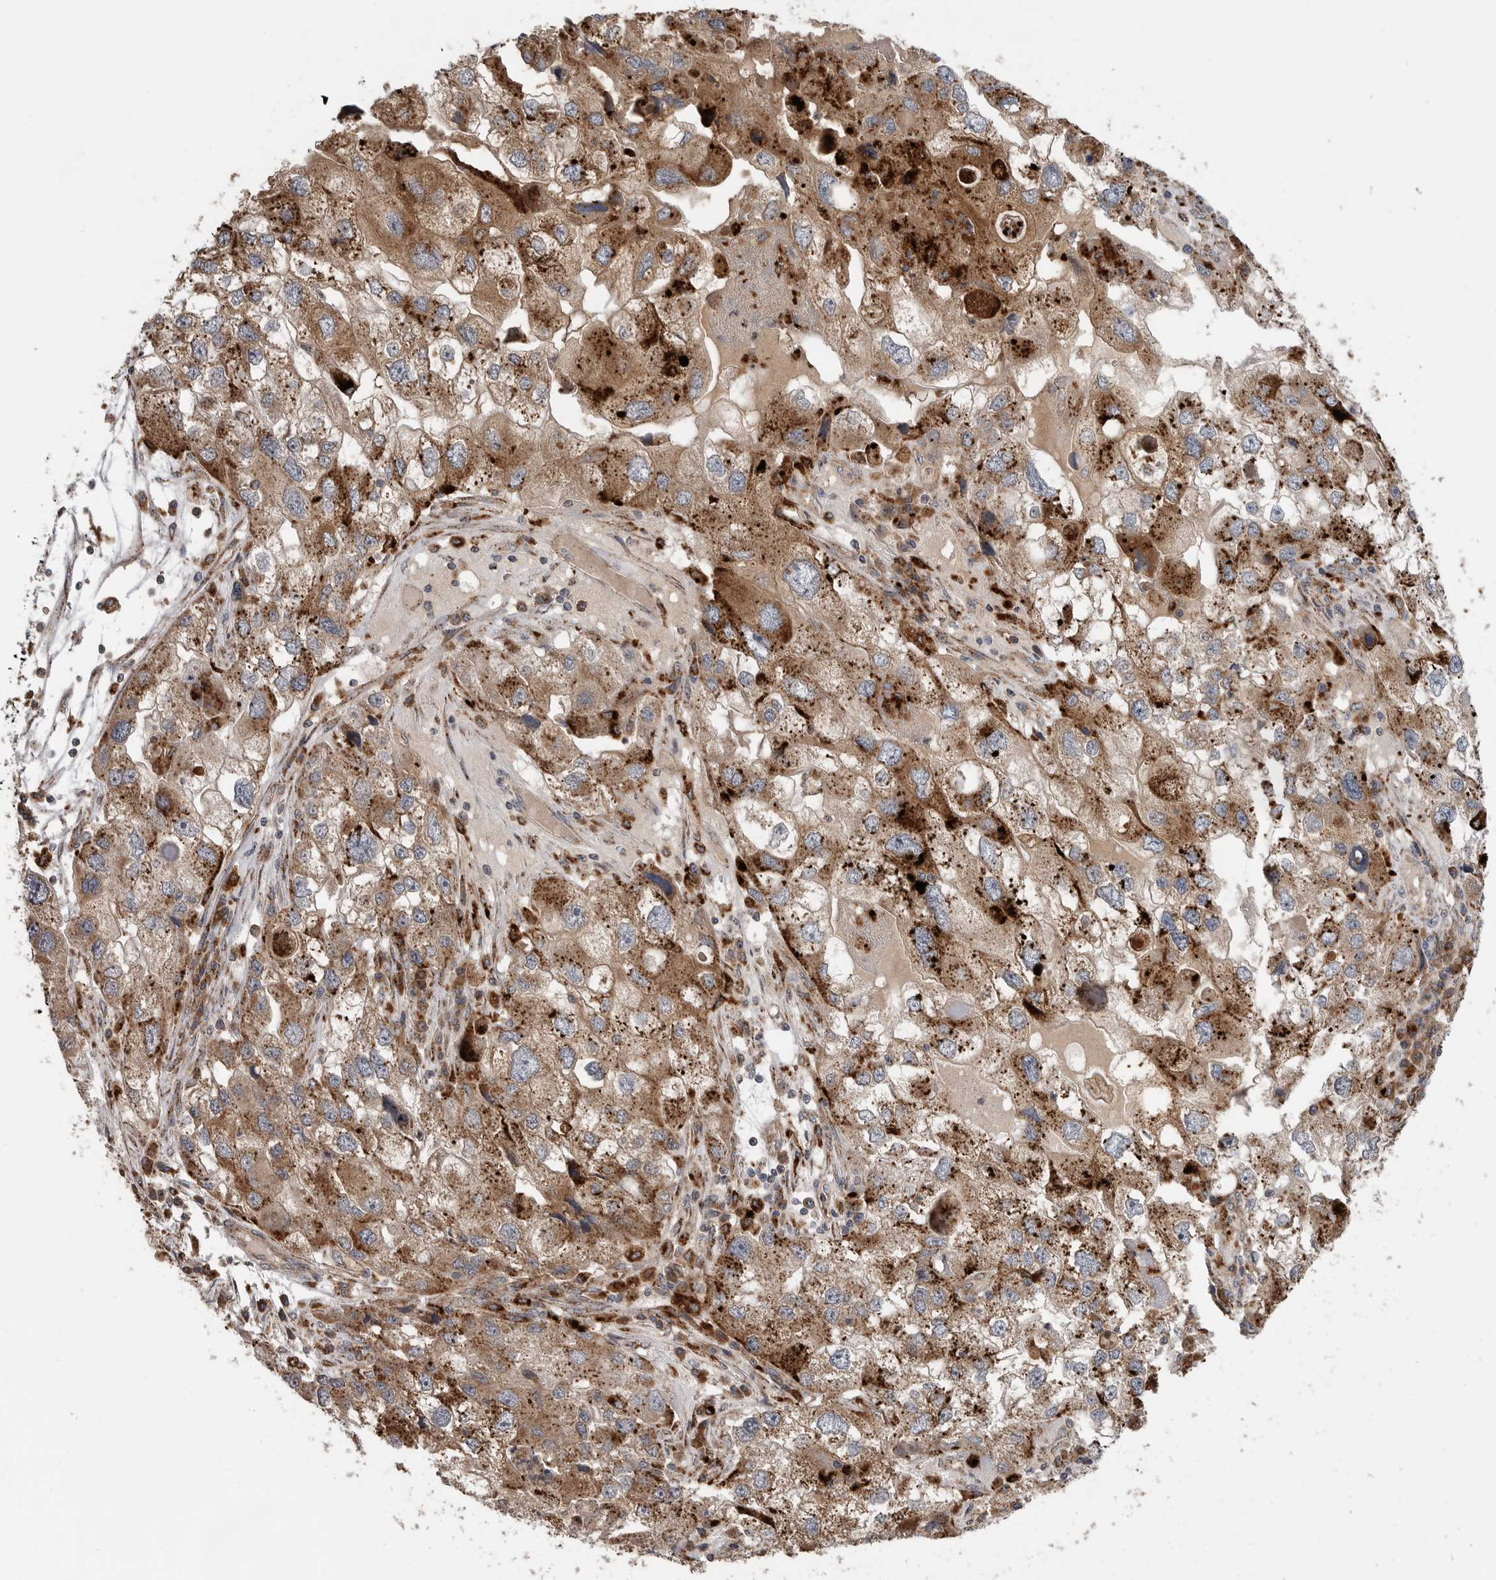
{"staining": {"intensity": "moderate", "quantity": ">75%", "location": "cytoplasmic/membranous"}, "tissue": "endometrial cancer", "cell_type": "Tumor cells", "image_type": "cancer", "snomed": [{"axis": "morphology", "description": "Adenocarcinoma, NOS"}, {"axis": "topography", "description": "Endometrium"}], "caption": "A high-resolution image shows immunohistochemistry staining of endometrial cancer (adenocarcinoma), which shows moderate cytoplasmic/membranous positivity in about >75% of tumor cells.", "gene": "GALNS", "patient": {"sex": "female", "age": 49}}